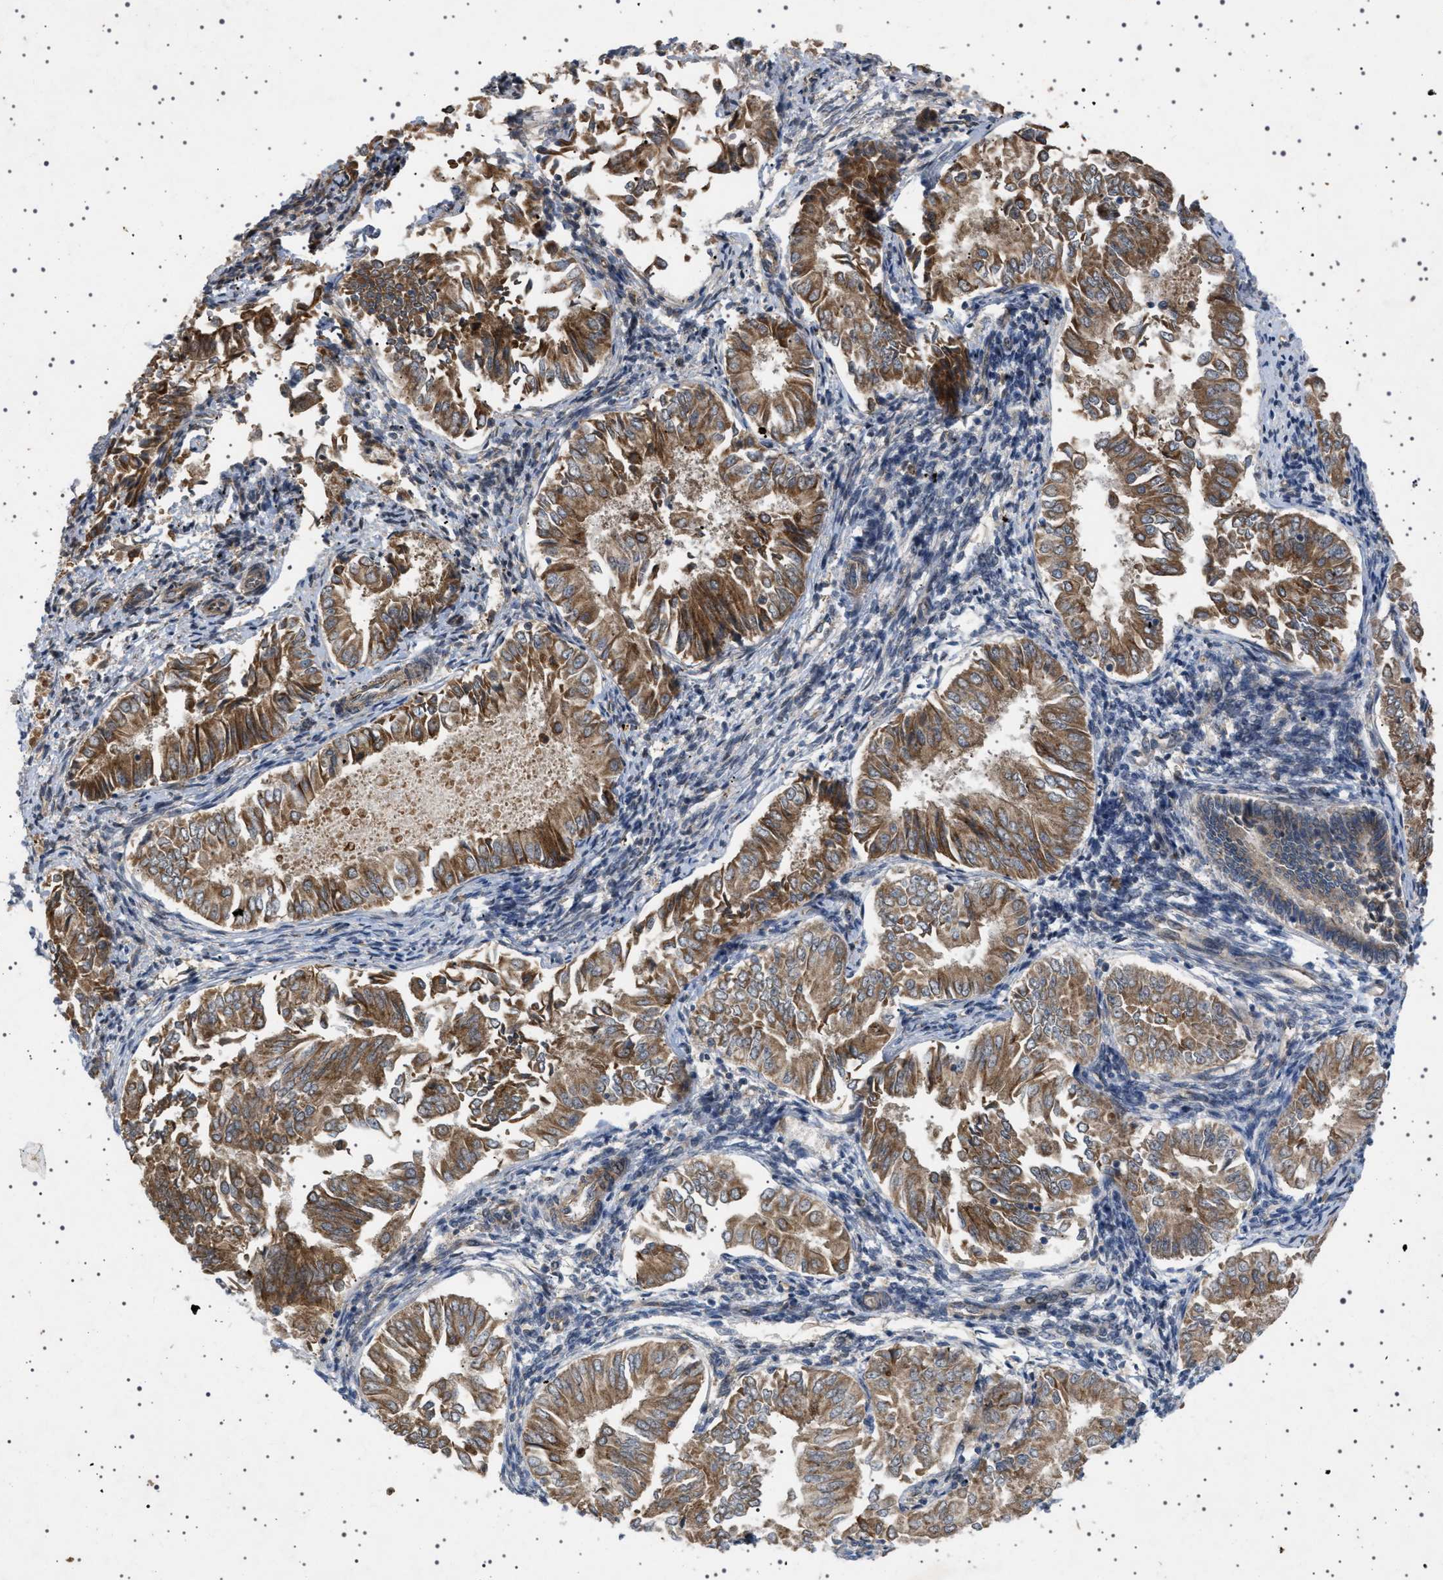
{"staining": {"intensity": "moderate", "quantity": ">75%", "location": "cytoplasmic/membranous"}, "tissue": "endometrial cancer", "cell_type": "Tumor cells", "image_type": "cancer", "snomed": [{"axis": "morphology", "description": "Adenocarcinoma, NOS"}, {"axis": "topography", "description": "Endometrium"}], "caption": "Endometrial adenocarcinoma stained for a protein reveals moderate cytoplasmic/membranous positivity in tumor cells. (DAB IHC with brightfield microscopy, high magnification).", "gene": "CCDC186", "patient": {"sex": "female", "age": 53}}